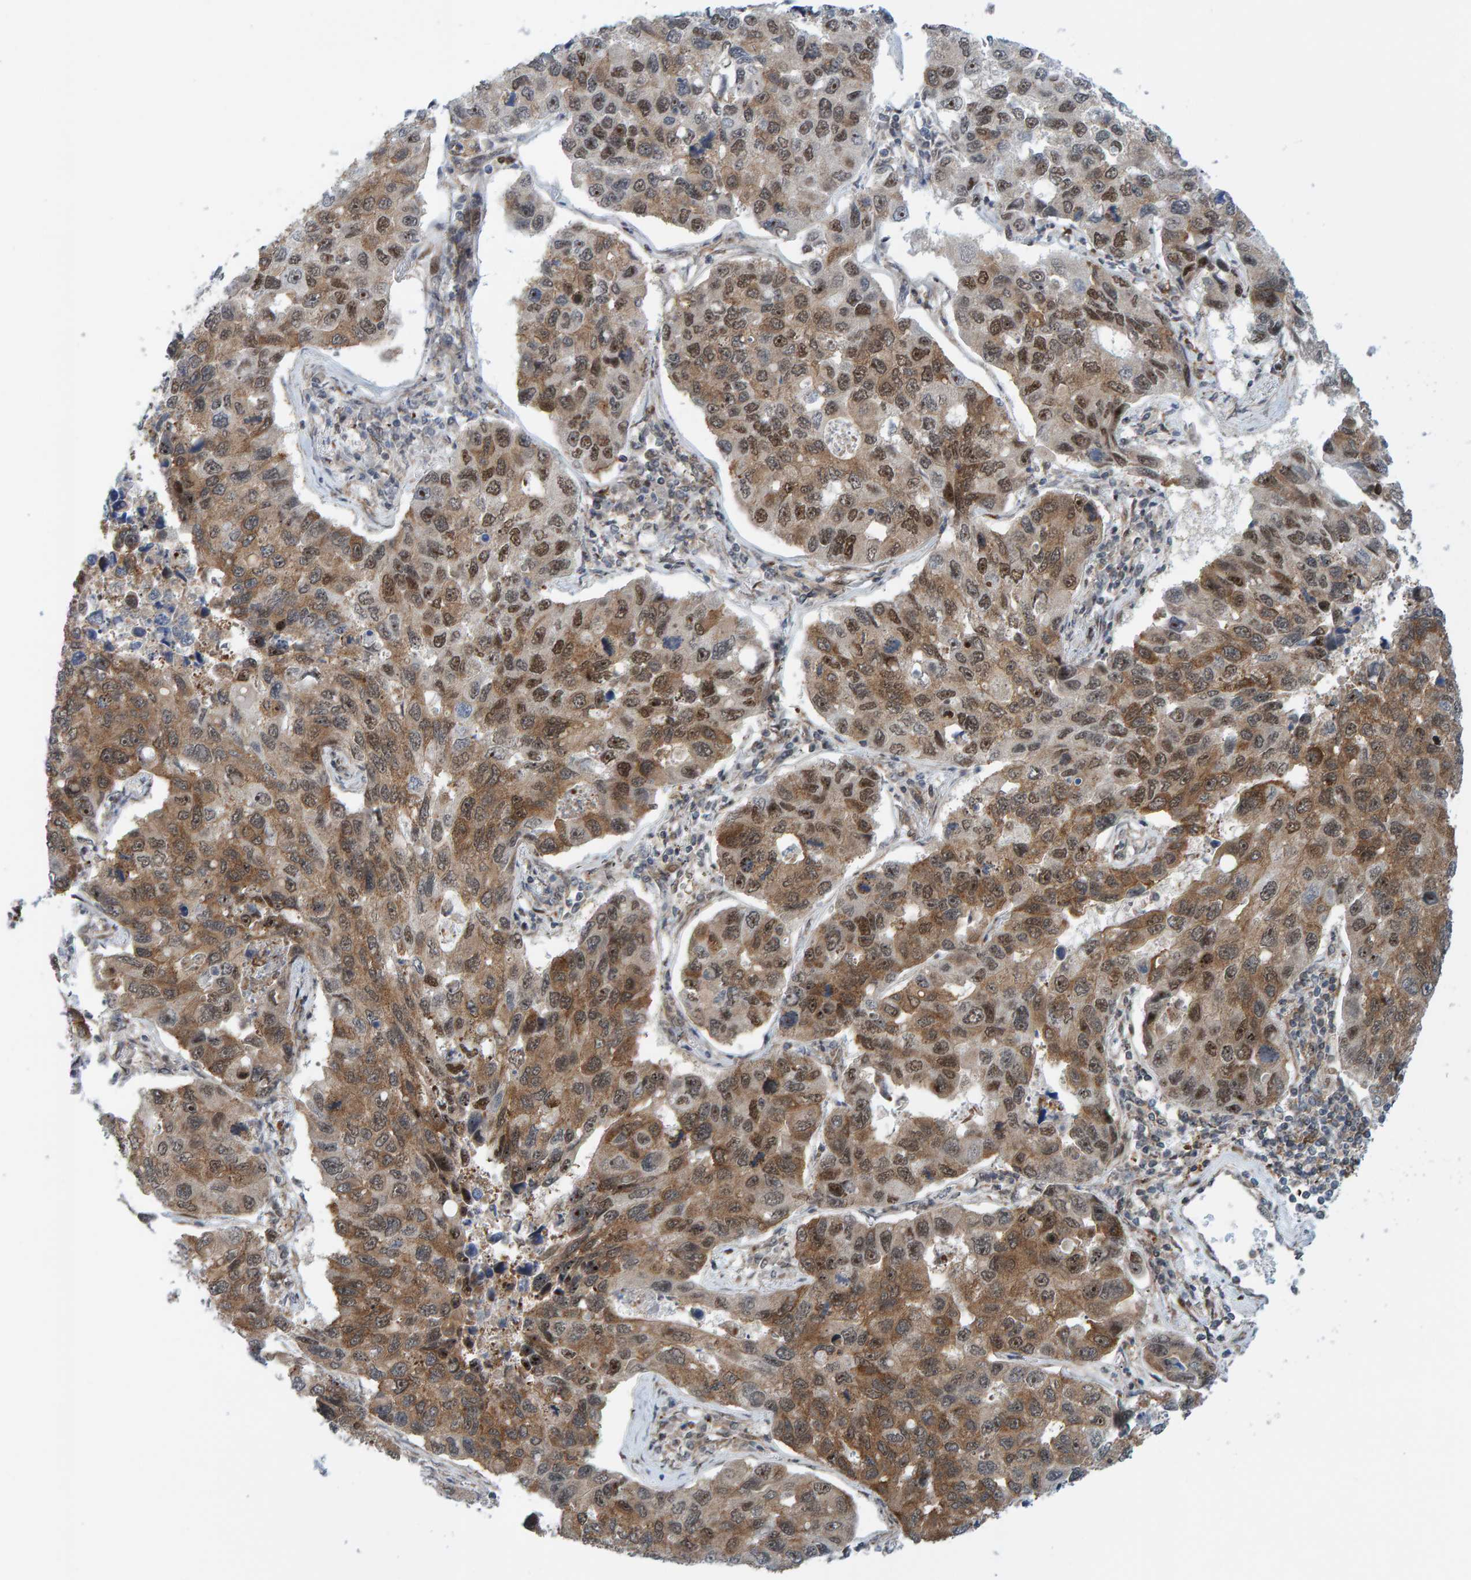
{"staining": {"intensity": "moderate", "quantity": ">75%", "location": "cytoplasmic/membranous,nuclear"}, "tissue": "lung cancer", "cell_type": "Tumor cells", "image_type": "cancer", "snomed": [{"axis": "morphology", "description": "Adenocarcinoma, NOS"}, {"axis": "topography", "description": "Lung"}], "caption": "Moderate cytoplasmic/membranous and nuclear staining is present in approximately >75% of tumor cells in adenocarcinoma (lung).", "gene": "ZNF366", "patient": {"sex": "male", "age": 64}}